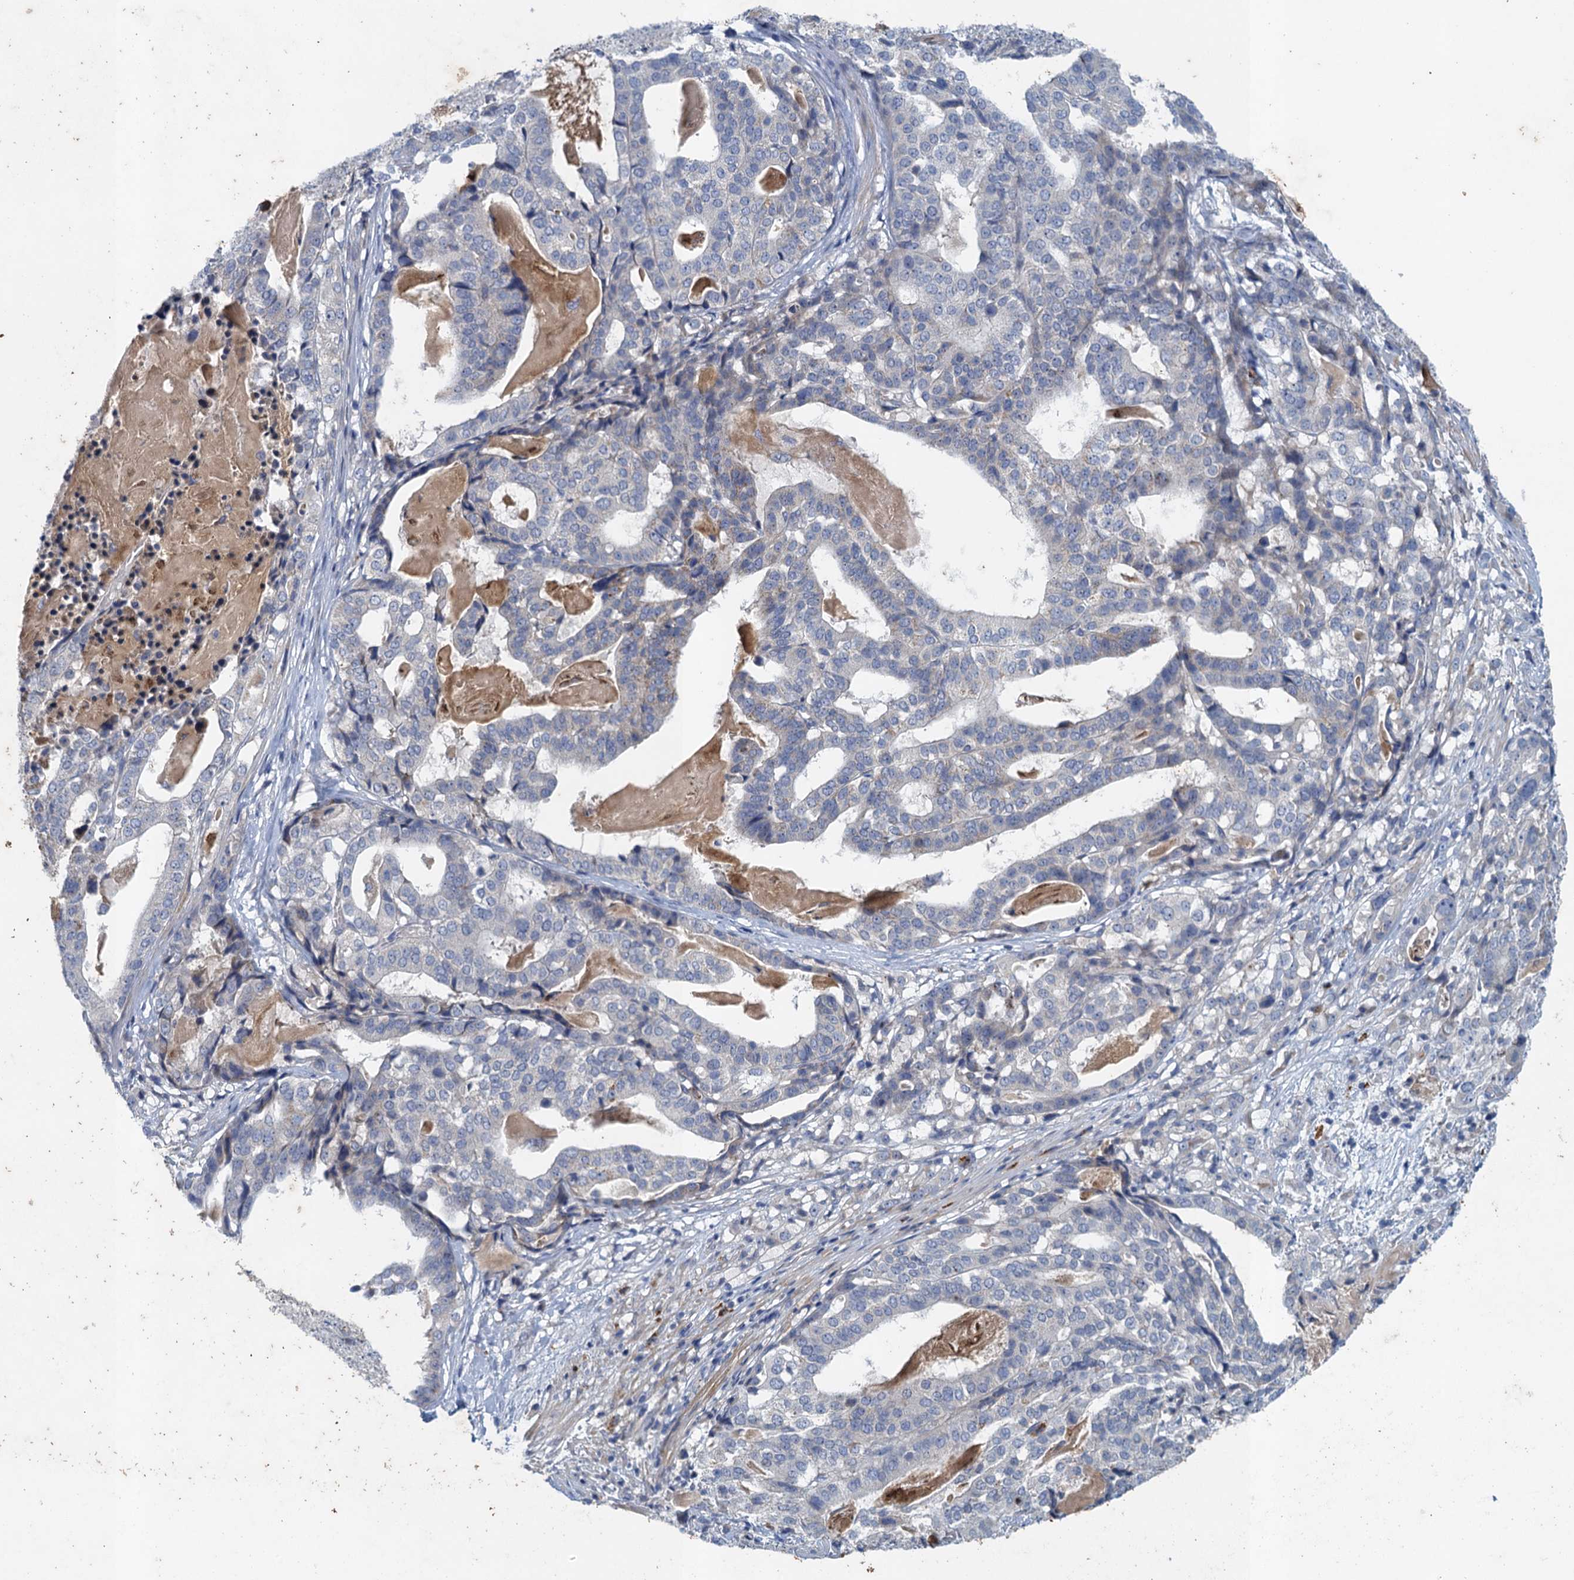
{"staining": {"intensity": "negative", "quantity": "none", "location": "none"}, "tissue": "stomach cancer", "cell_type": "Tumor cells", "image_type": "cancer", "snomed": [{"axis": "morphology", "description": "Adenocarcinoma, NOS"}, {"axis": "topography", "description": "Stomach"}], "caption": "Protein analysis of adenocarcinoma (stomach) demonstrates no significant positivity in tumor cells.", "gene": "TPCN1", "patient": {"sex": "male", "age": 48}}